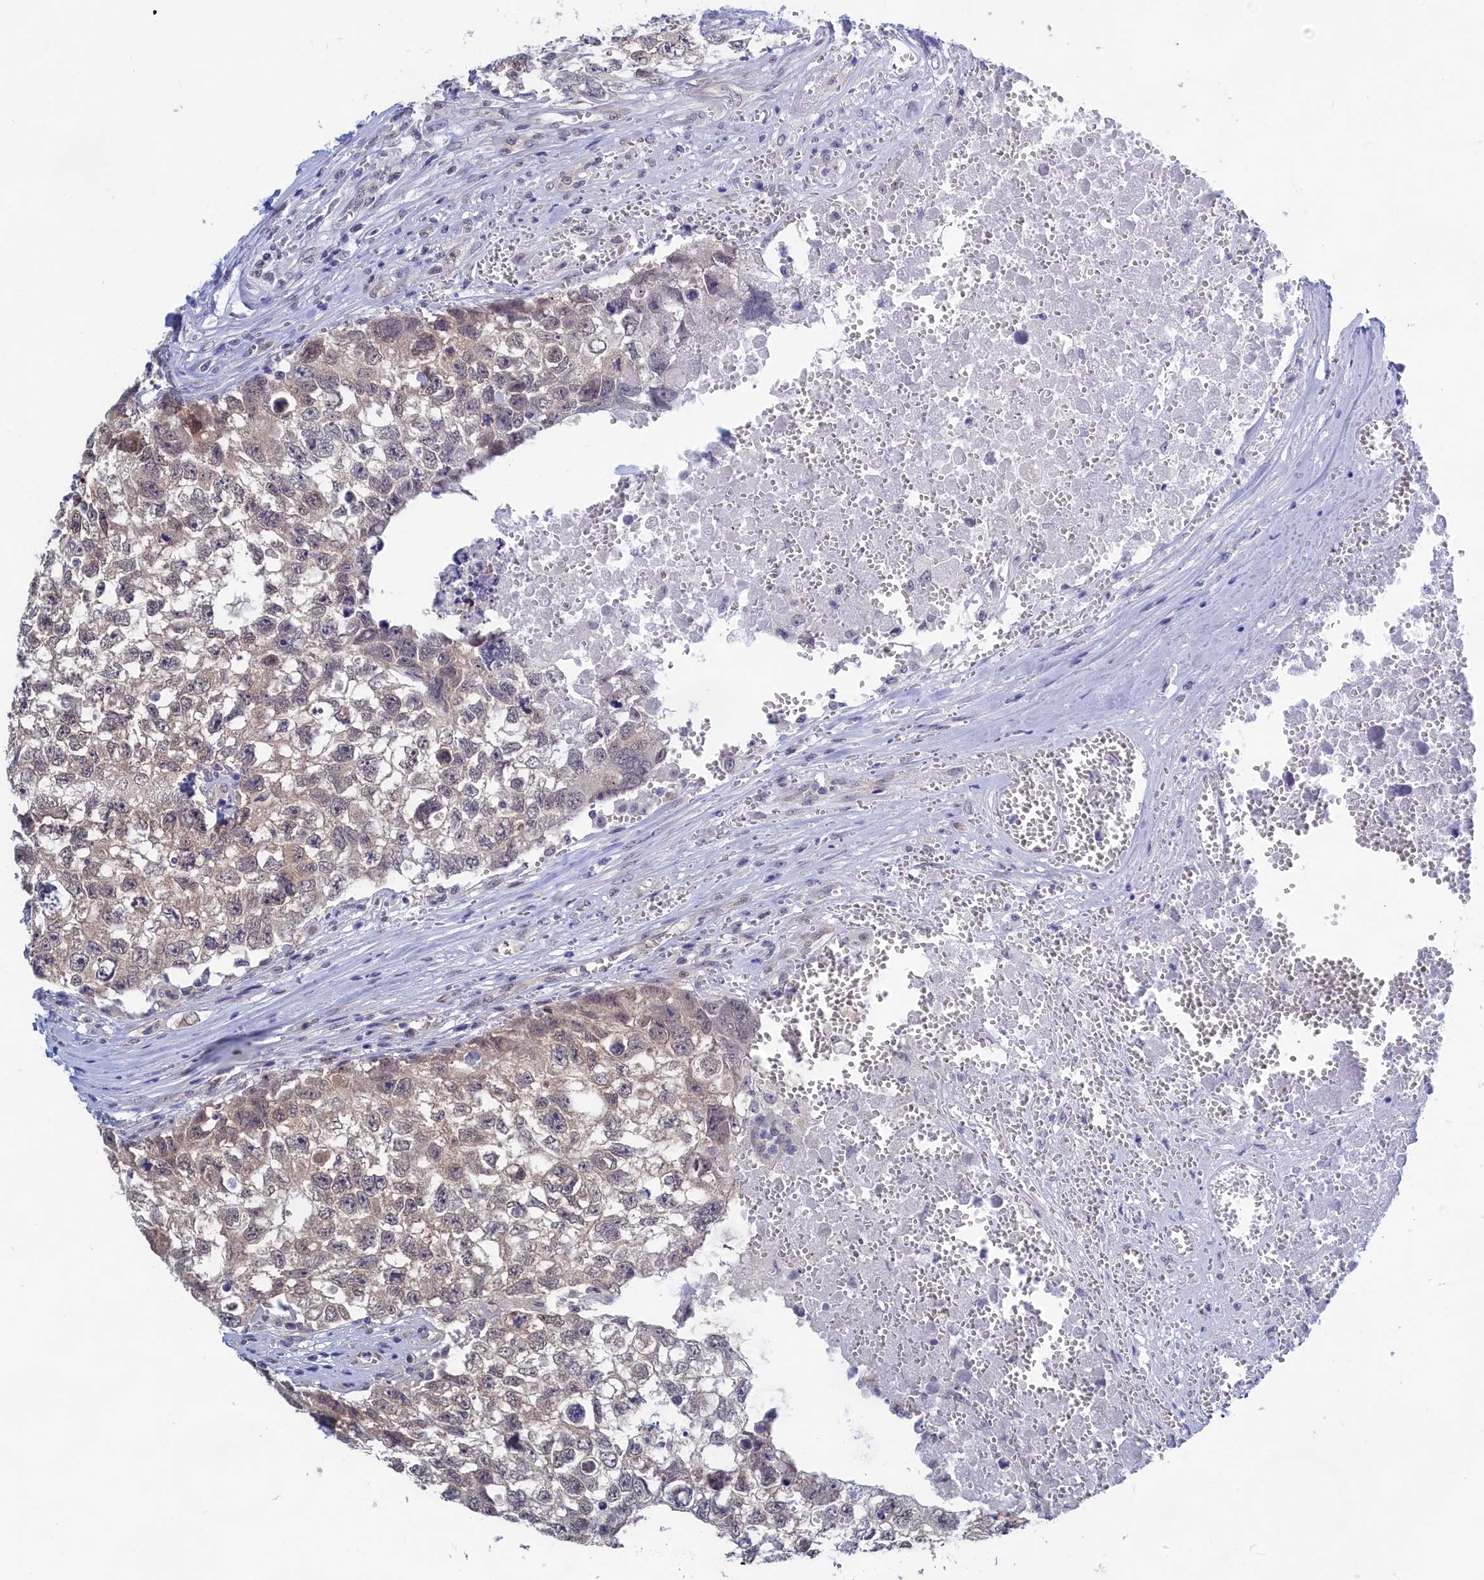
{"staining": {"intensity": "negative", "quantity": "none", "location": "none"}, "tissue": "testis cancer", "cell_type": "Tumor cells", "image_type": "cancer", "snomed": [{"axis": "morphology", "description": "Seminoma, NOS"}, {"axis": "morphology", "description": "Carcinoma, Embryonal, NOS"}, {"axis": "topography", "description": "Testis"}], "caption": "This histopathology image is of testis cancer (embryonal carcinoma) stained with immunohistochemistry (IHC) to label a protein in brown with the nuclei are counter-stained blue. There is no positivity in tumor cells.", "gene": "PGP", "patient": {"sex": "male", "age": 29}}